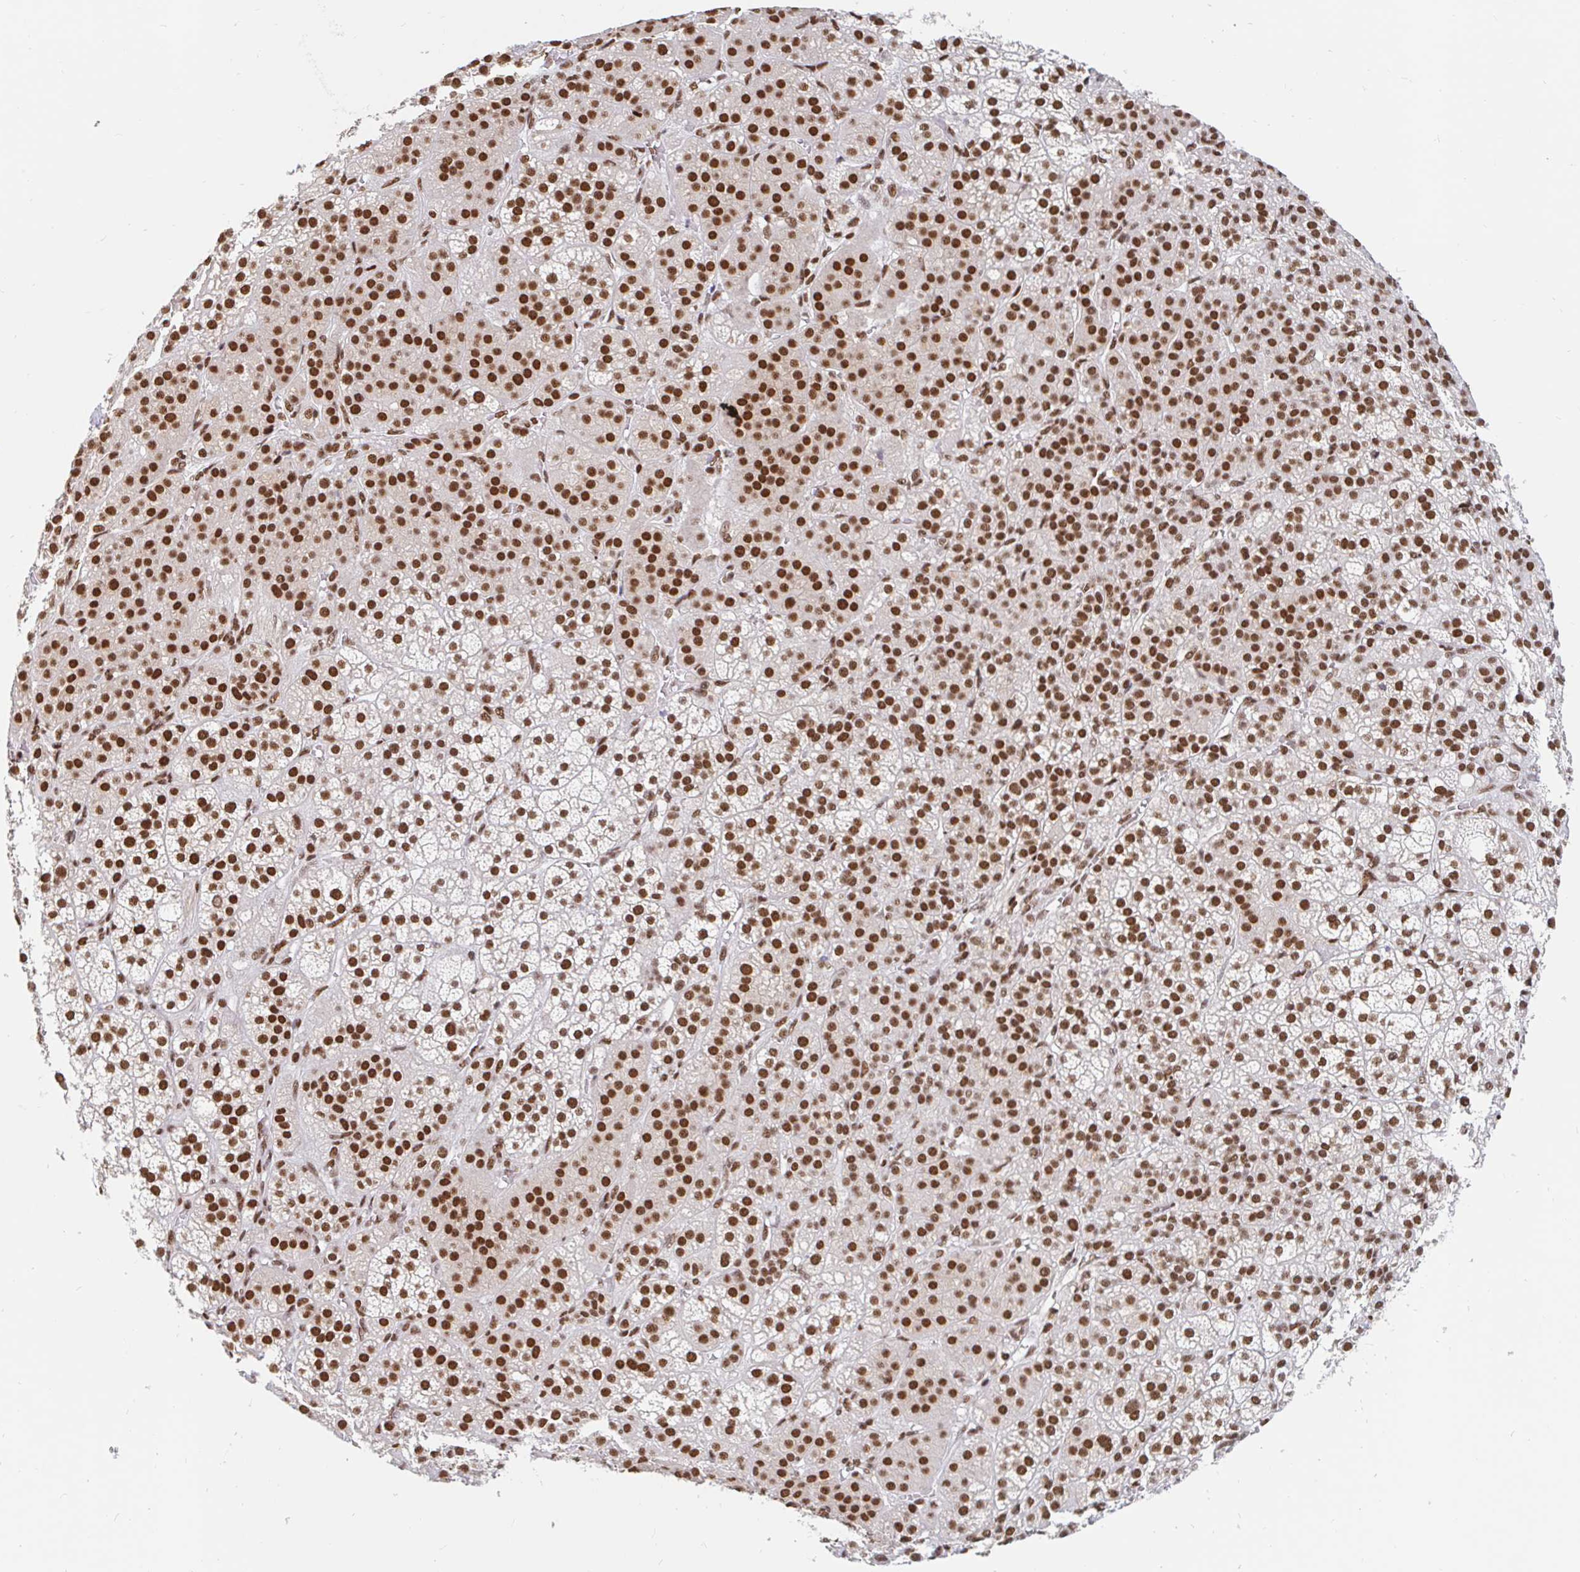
{"staining": {"intensity": "strong", "quantity": ">75%", "location": "nuclear"}, "tissue": "adrenal gland", "cell_type": "Glandular cells", "image_type": "normal", "snomed": [{"axis": "morphology", "description": "Normal tissue, NOS"}, {"axis": "topography", "description": "Adrenal gland"}], "caption": "Glandular cells show high levels of strong nuclear positivity in approximately >75% of cells in benign adrenal gland. Nuclei are stained in blue.", "gene": "RBMXL1", "patient": {"sex": "female", "age": 60}}